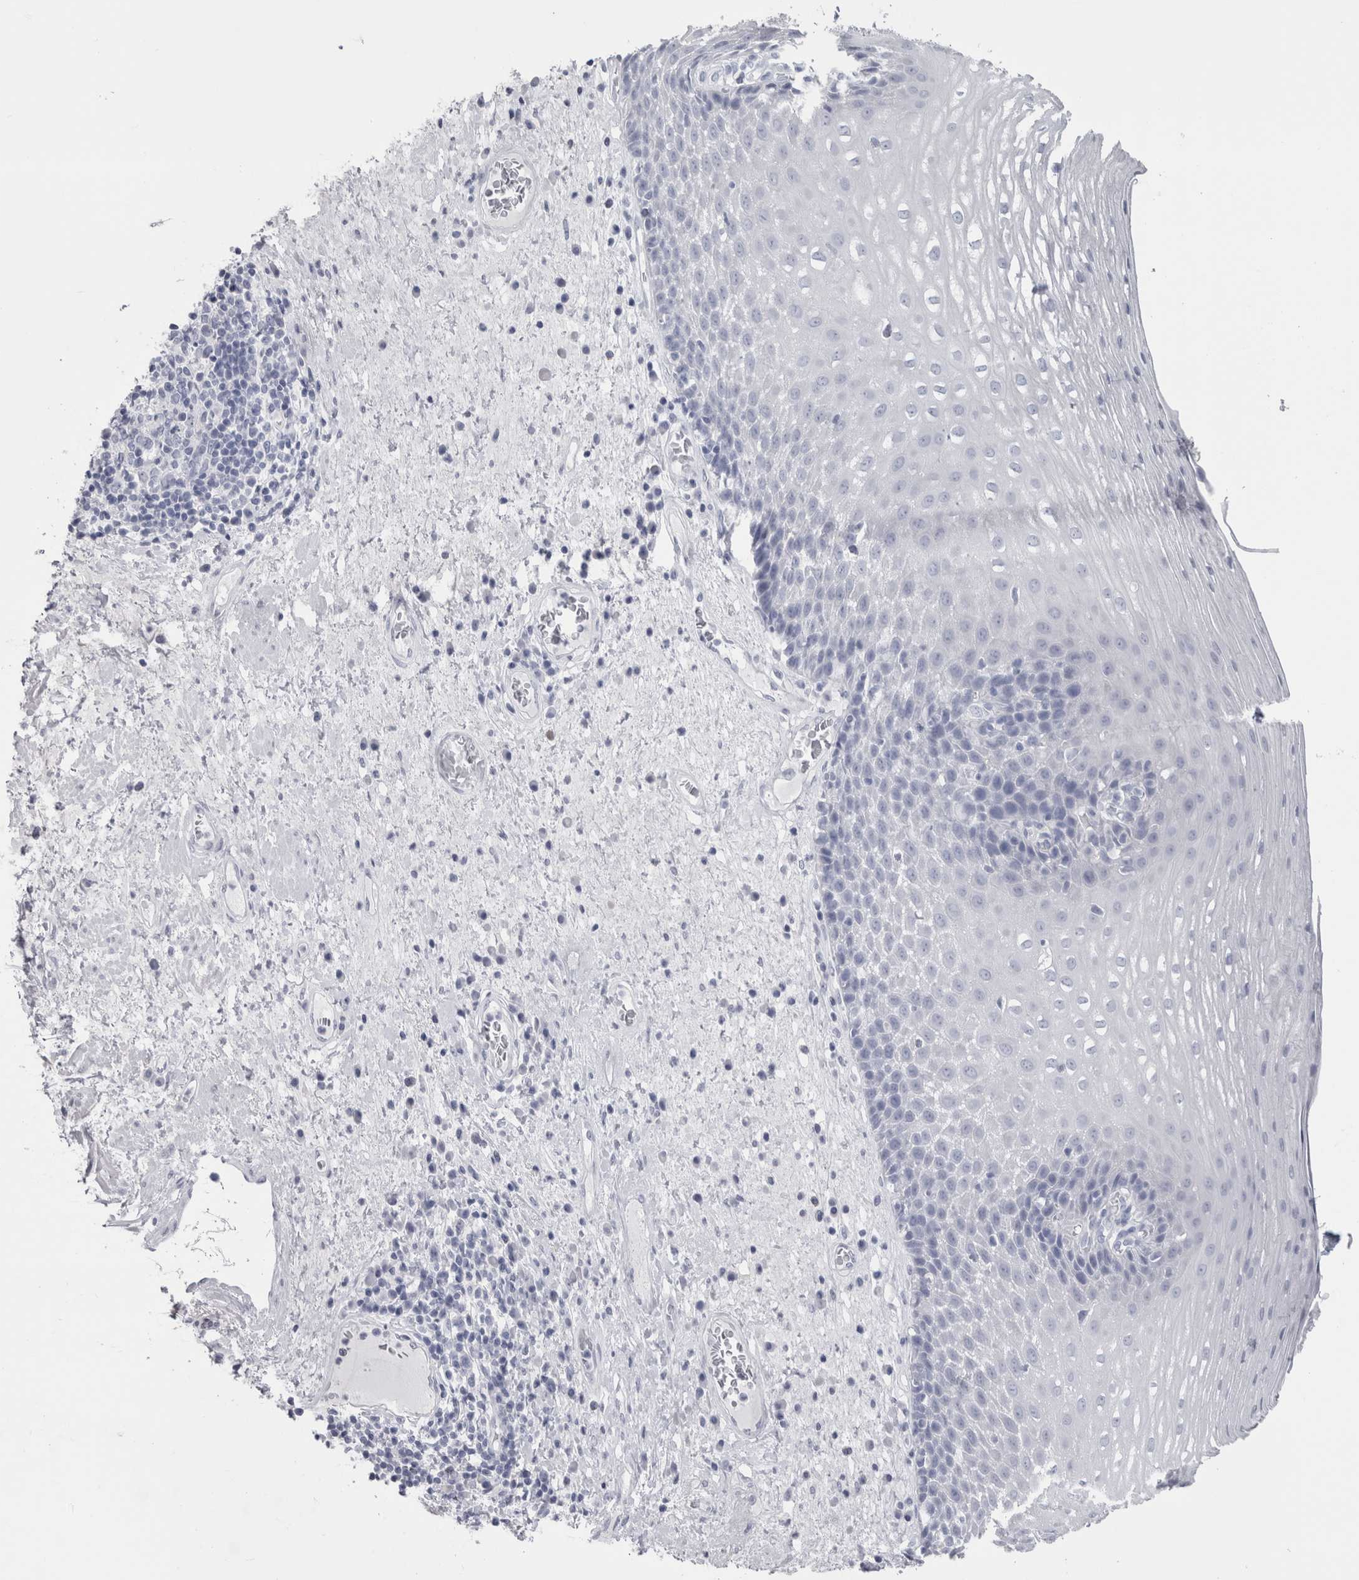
{"staining": {"intensity": "negative", "quantity": "none", "location": "none"}, "tissue": "esophagus", "cell_type": "Squamous epithelial cells", "image_type": "normal", "snomed": [{"axis": "morphology", "description": "Normal tissue, NOS"}, {"axis": "morphology", "description": "Adenocarcinoma, NOS"}, {"axis": "topography", "description": "Esophagus"}], "caption": "High power microscopy photomicrograph of an immunohistochemistry (IHC) micrograph of unremarkable esophagus, revealing no significant expression in squamous epithelial cells.", "gene": "PTH", "patient": {"sex": "male", "age": 62}}